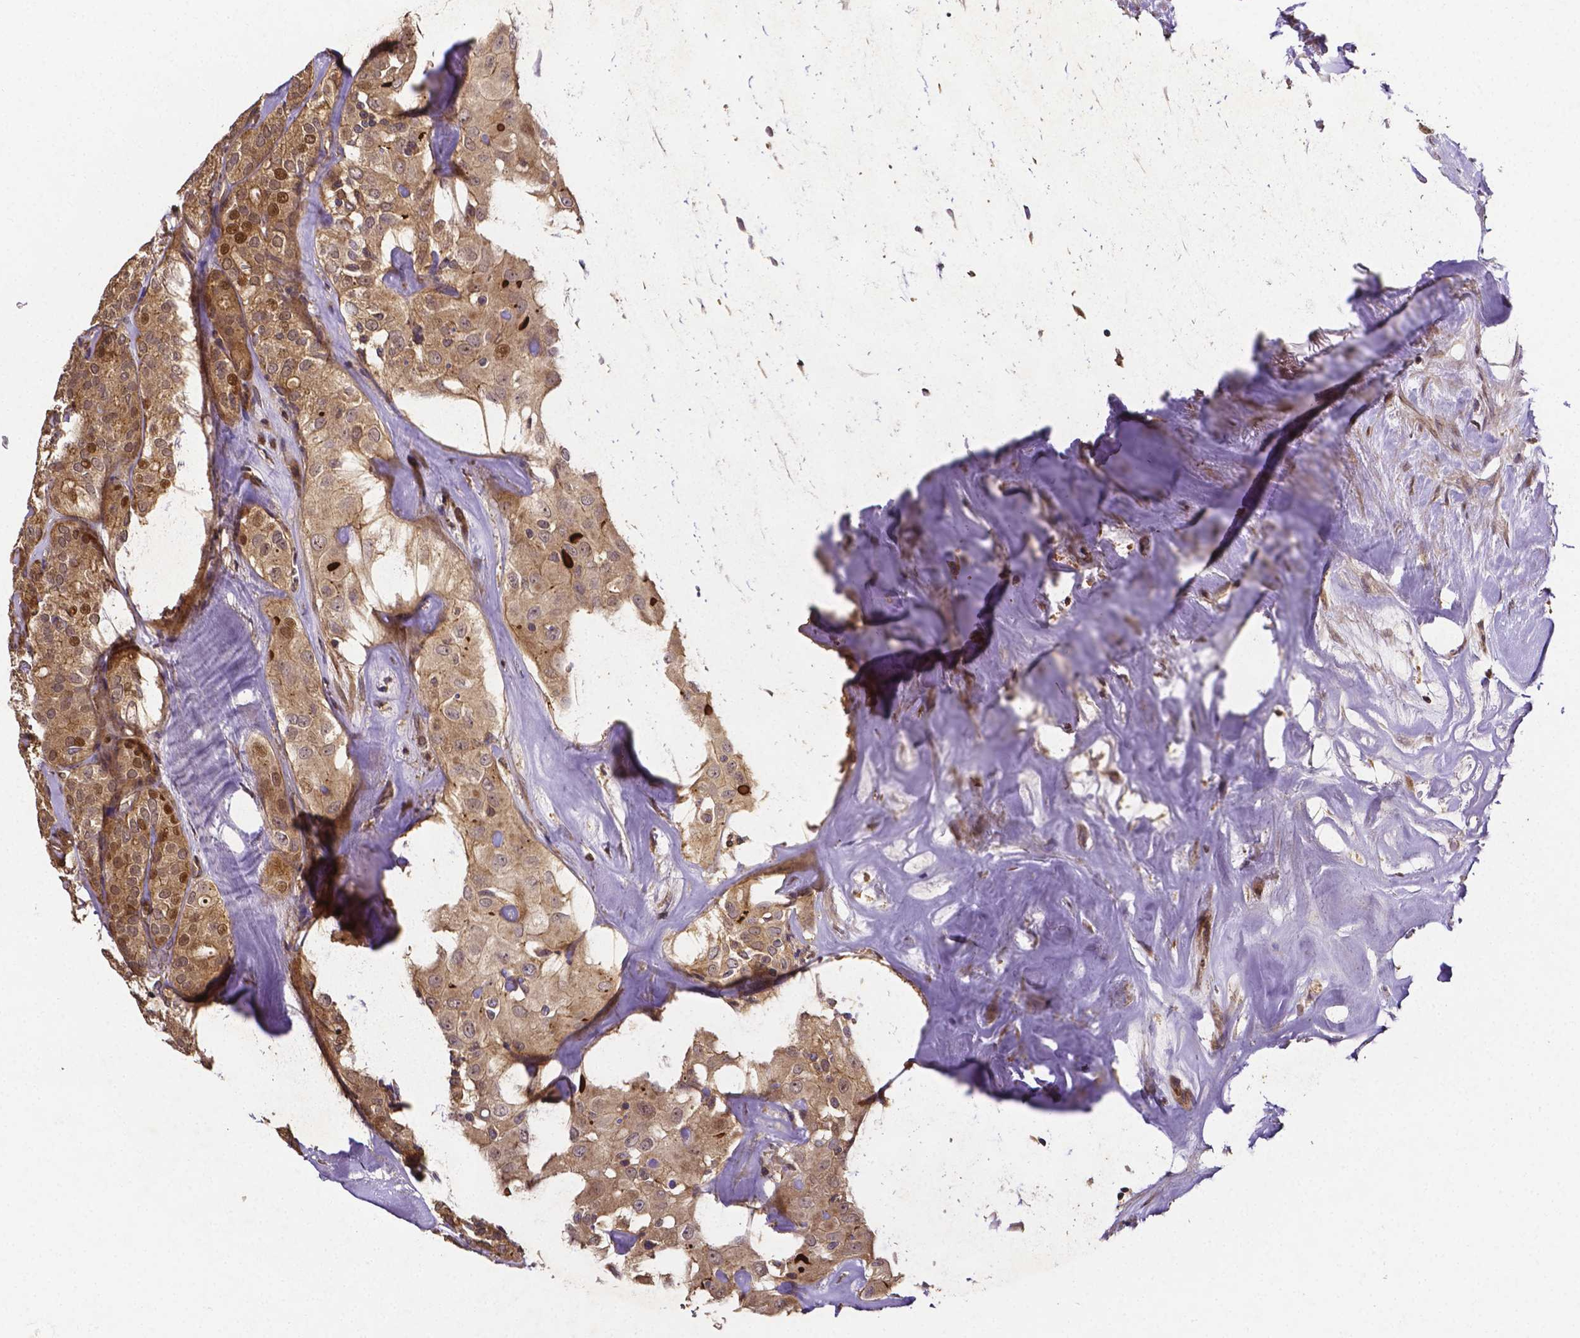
{"staining": {"intensity": "moderate", "quantity": ">75%", "location": "cytoplasmic/membranous,nuclear"}, "tissue": "thyroid cancer", "cell_type": "Tumor cells", "image_type": "cancer", "snomed": [{"axis": "morphology", "description": "Follicular adenoma carcinoma, NOS"}, {"axis": "topography", "description": "Thyroid gland"}], "caption": "Immunohistochemical staining of thyroid follicular adenoma carcinoma shows moderate cytoplasmic/membranous and nuclear protein positivity in approximately >75% of tumor cells. The protein is stained brown, and the nuclei are stained in blue (DAB (3,3'-diaminobenzidine) IHC with brightfield microscopy, high magnification).", "gene": "RNF123", "patient": {"sex": "male", "age": 75}}